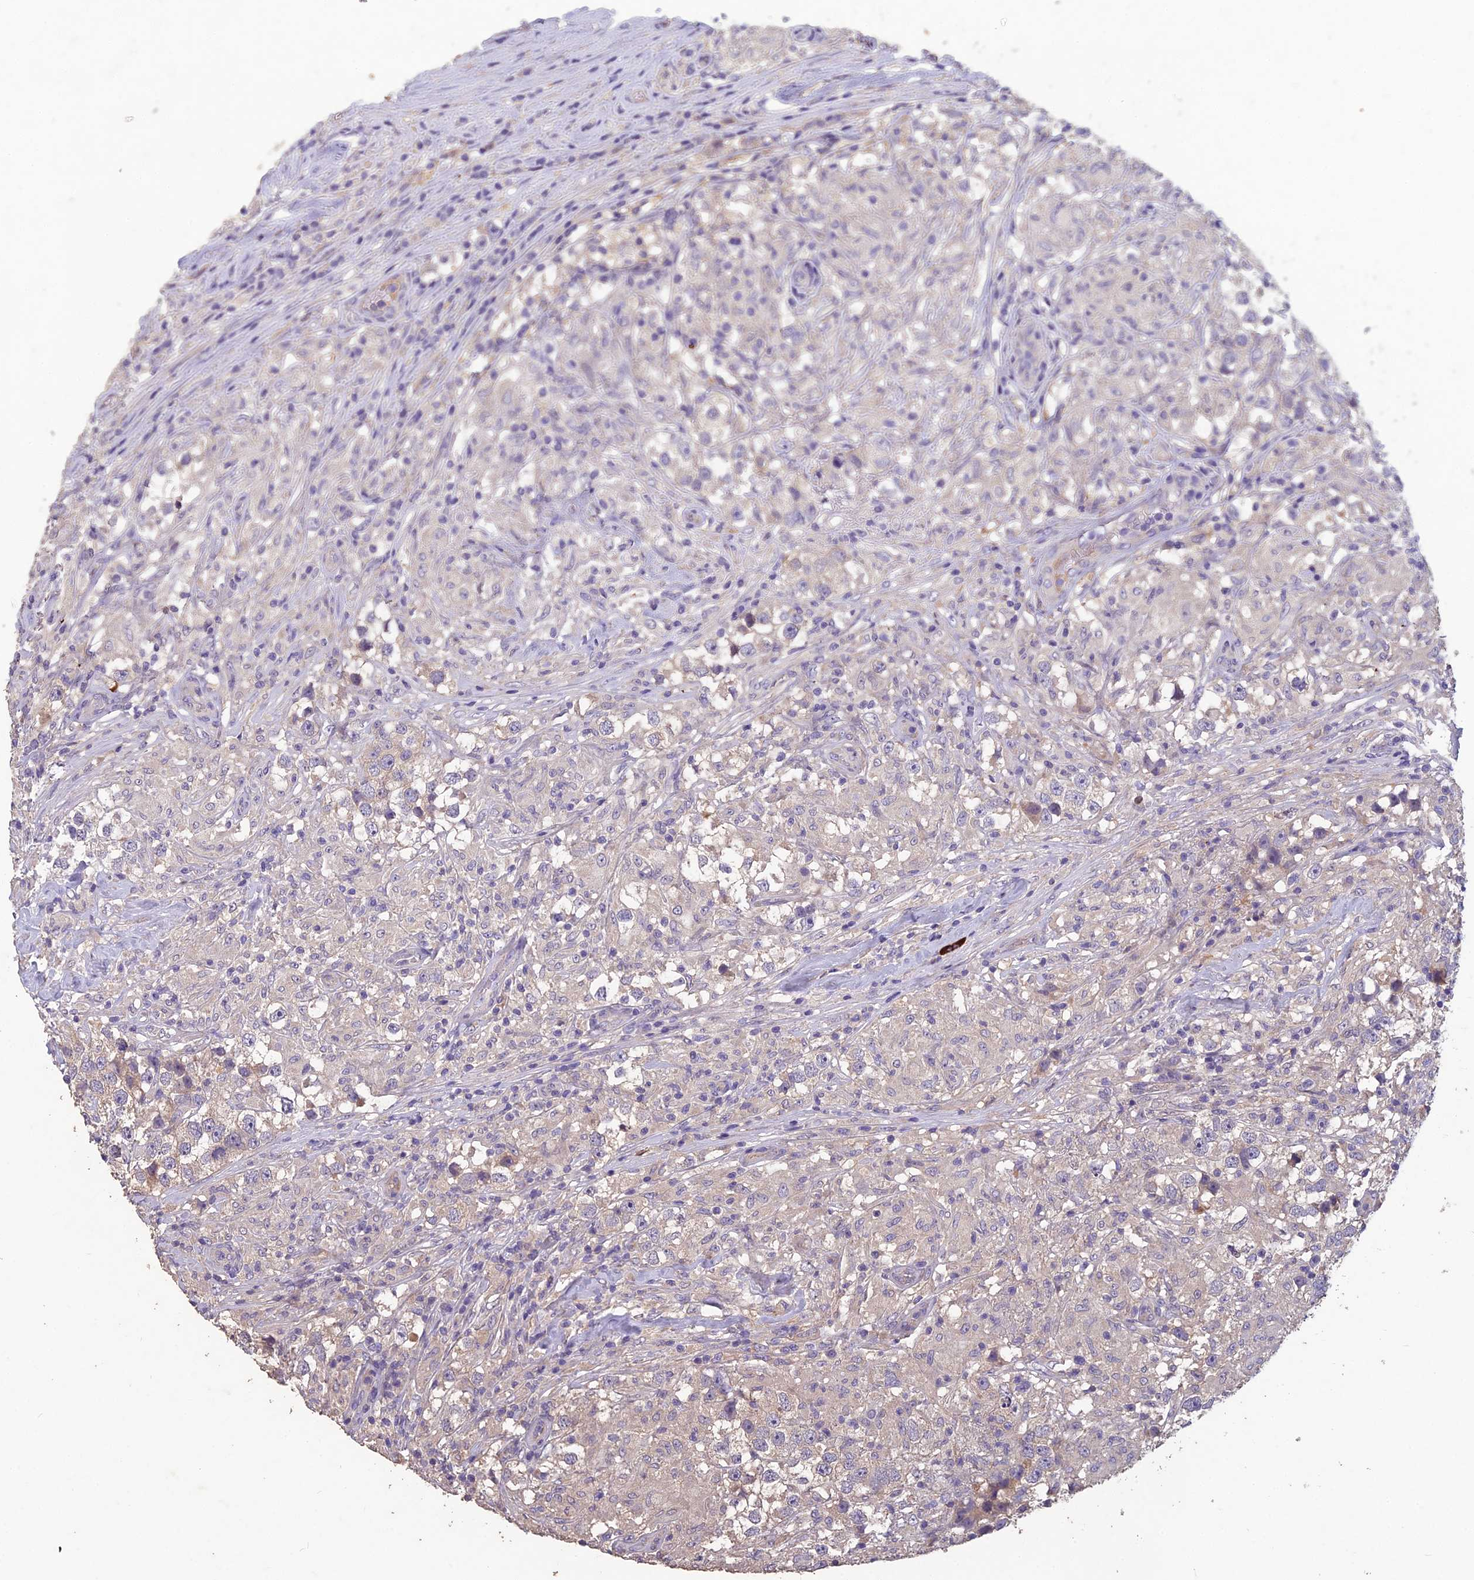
{"staining": {"intensity": "weak", "quantity": "<25%", "location": "cytoplasmic/membranous"}, "tissue": "testis cancer", "cell_type": "Tumor cells", "image_type": "cancer", "snomed": [{"axis": "morphology", "description": "Seminoma, NOS"}, {"axis": "topography", "description": "Testis"}], "caption": "Immunohistochemistry (IHC) histopathology image of neoplastic tissue: testis cancer stained with DAB displays no significant protein positivity in tumor cells.", "gene": "CEACAM16", "patient": {"sex": "male", "age": 46}}